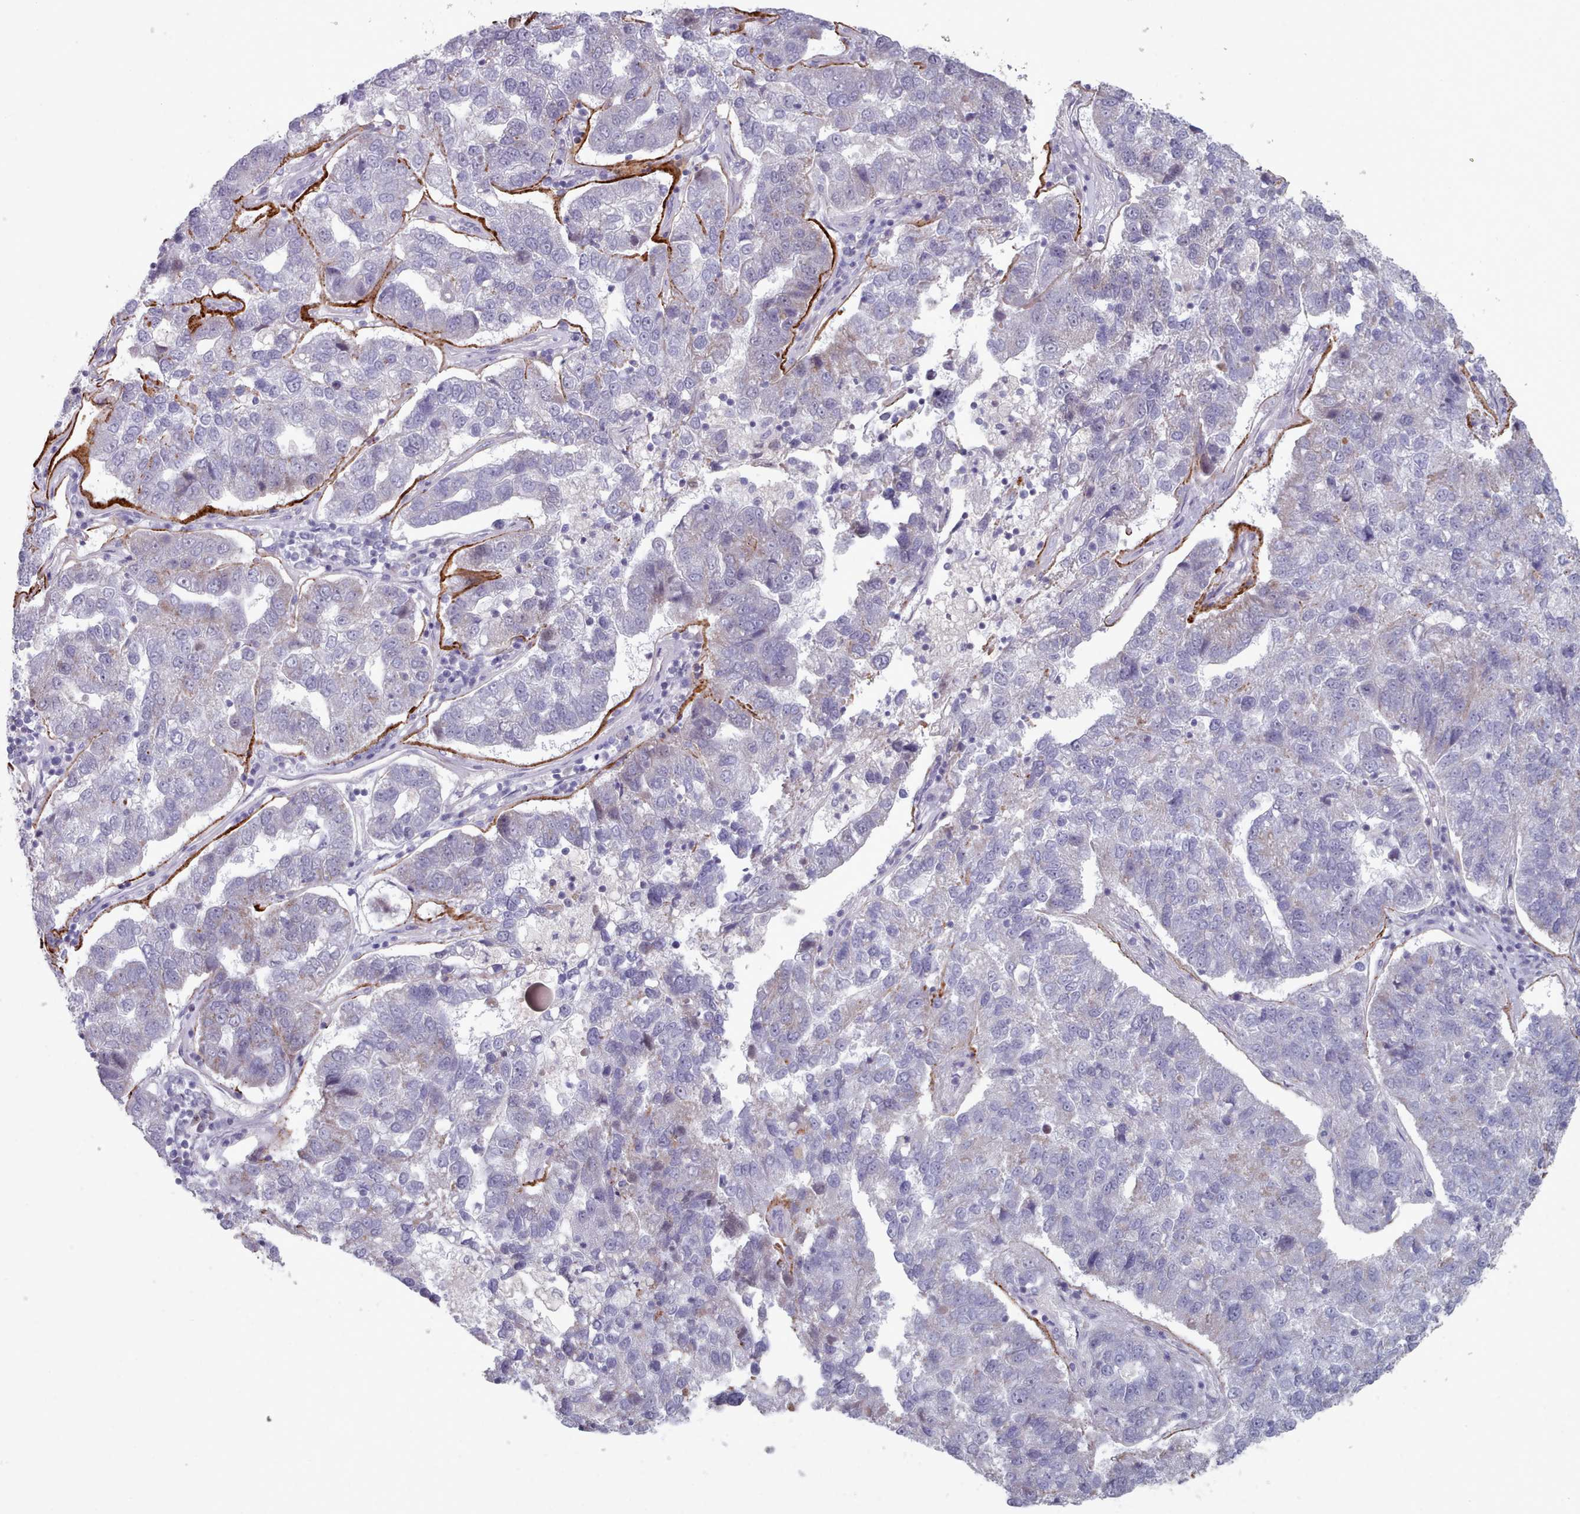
{"staining": {"intensity": "negative", "quantity": "none", "location": "none"}, "tissue": "pancreatic cancer", "cell_type": "Tumor cells", "image_type": "cancer", "snomed": [{"axis": "morphology", "description": "Adenocarcinoma, NOS"}, {"axis": "topography", "description": "Pancreas"}], "caption": "Tumor cells show no significant positivity in pancreatic adenocarcinoma.", "gene": "TRARG1", "patient": {"sex": "female", "age": 61}}